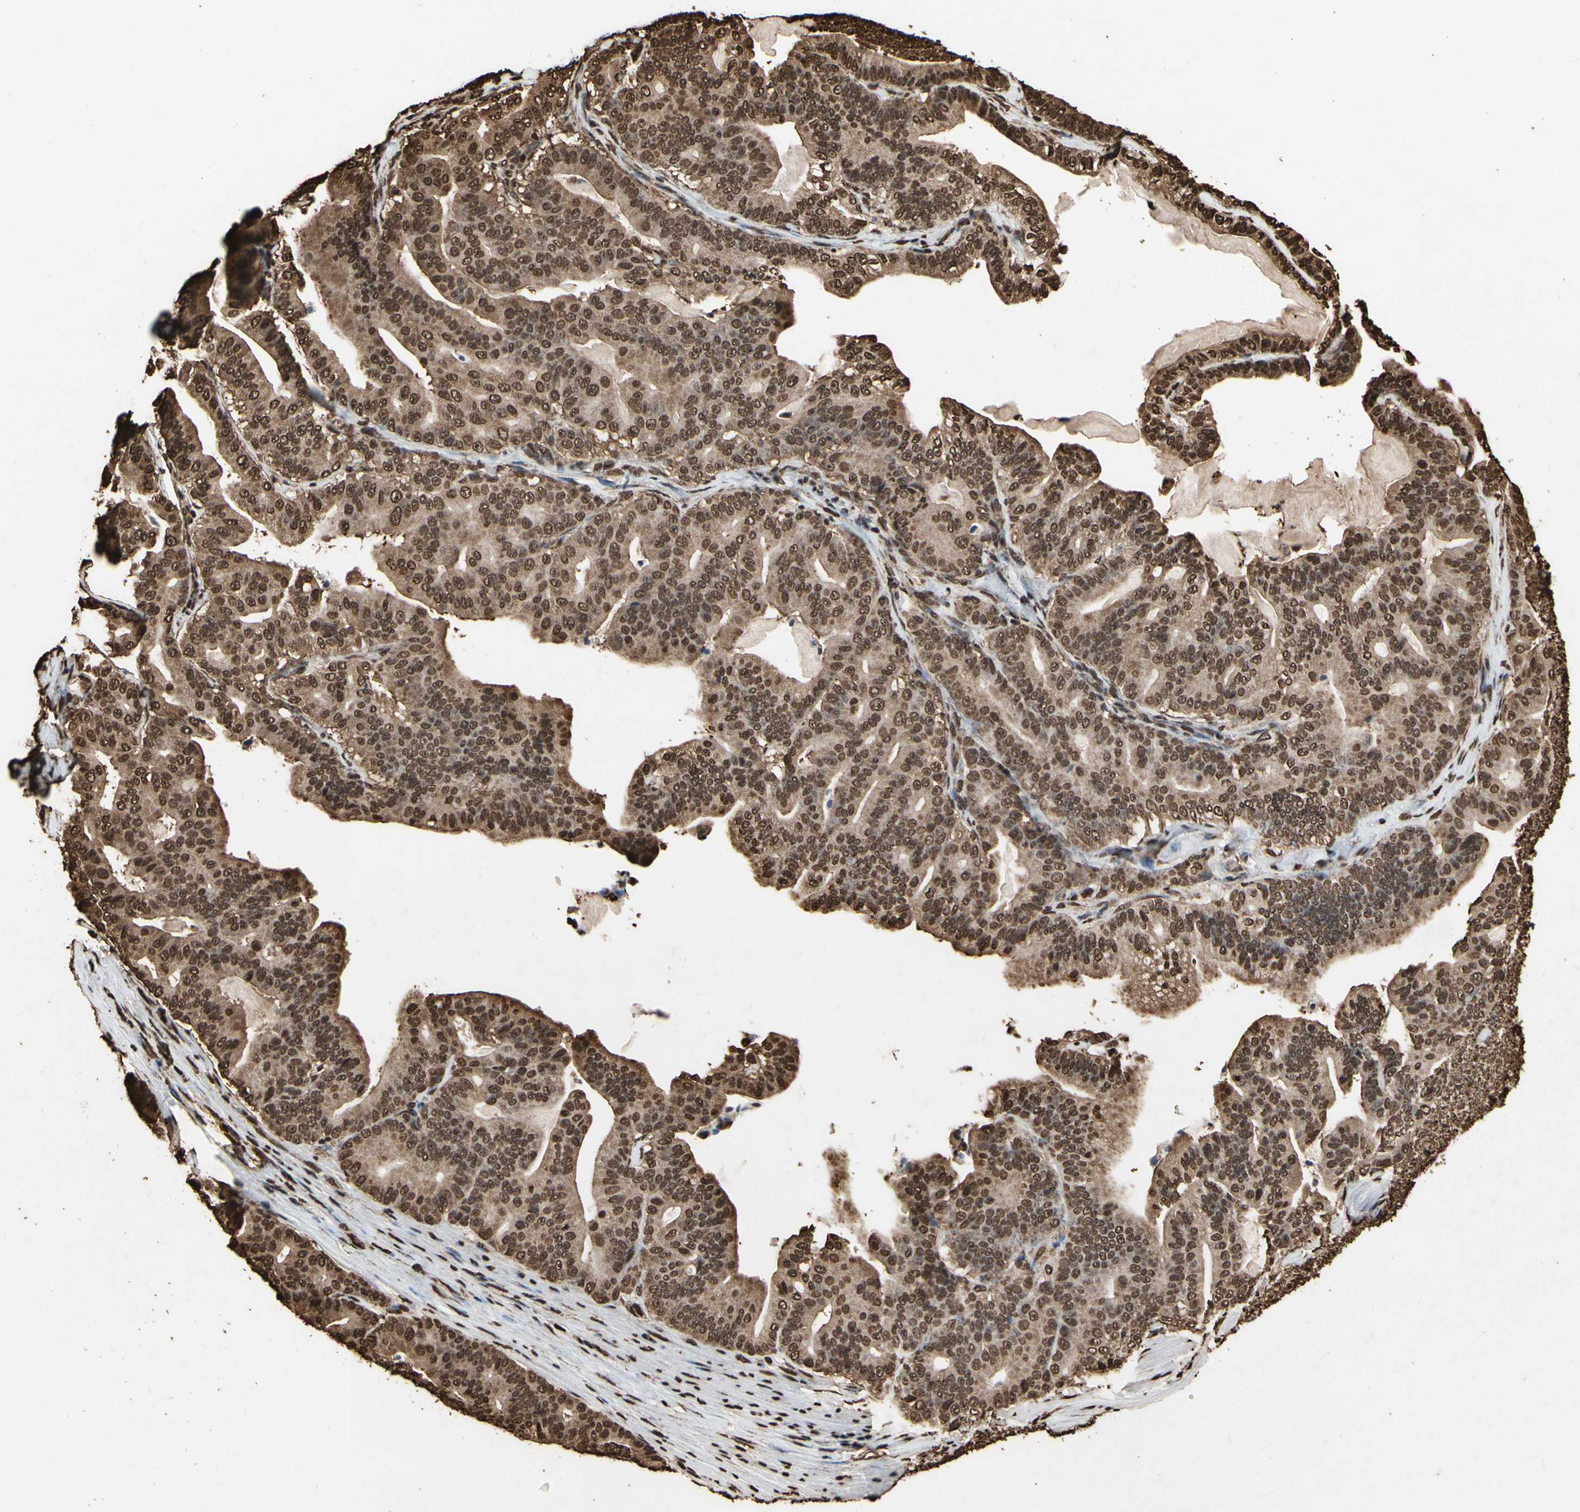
{"staining": {"intensity": "moderate", "quantity": ">75%", "location": "cytoplasmic/membranous,nuclear"}, "tissue": "pancreatic cancer", "cell_type": "Tumor cells", "image_type": "cancer", "snomed": [{"axis": "morphology", "description": "Adenocarcinoma, NOS"}, {"axis": "topography", "description": "Pancreas"}], "caption": "A micrograph of adenocarcinoma (pancreatic) stained for a protein shows moderate cytoplasmic/membranous and nuclear brown staining in tumor cells.", "gene": "HNRNPK", "patient": {"sex": "male", "age": 63}}